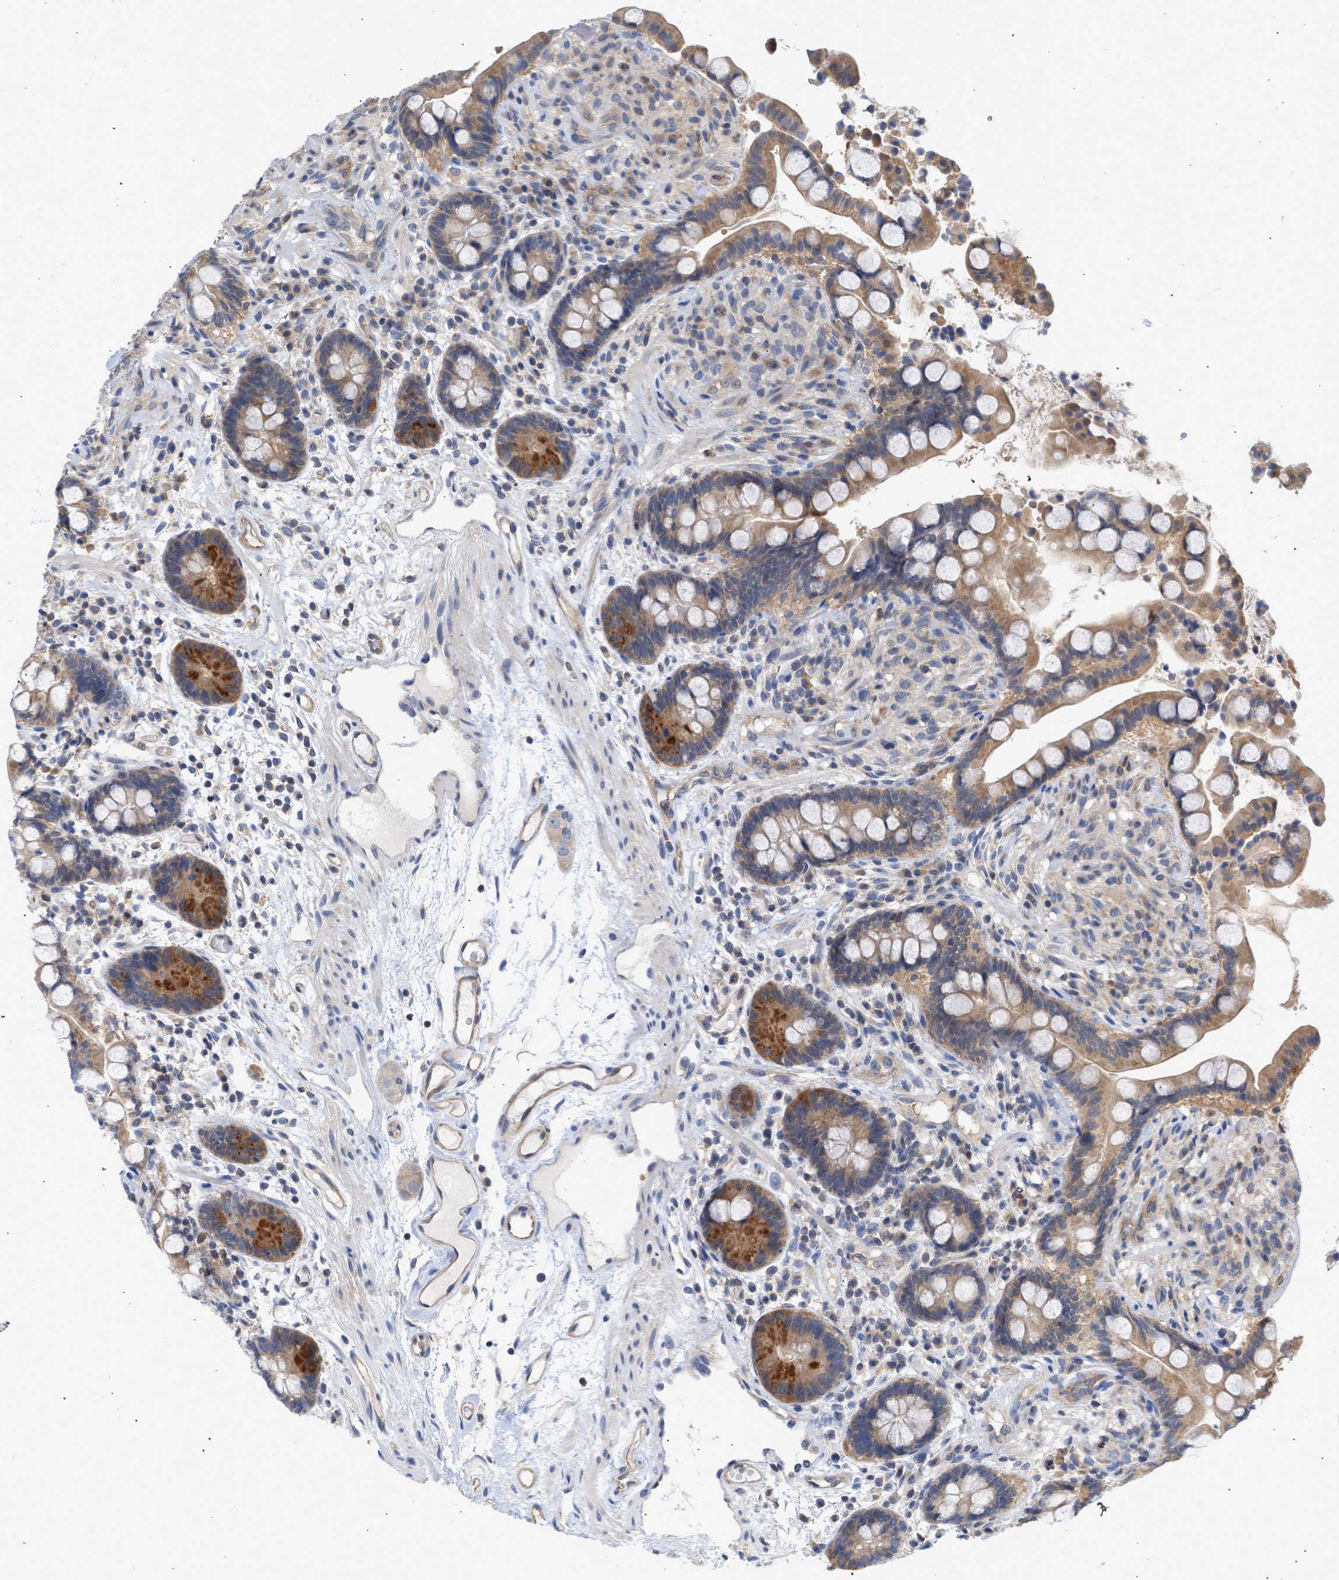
{"staining": {"intensity": "moderate", "quantity": ">75%", "location": "cytoplasmic/membranous"}, "tissue": "colon", "cell_type": "Endothelial cells", "image_type": "normal", "snomed": [{"axis": "morphology", "description": "Normal tissue, NOS"}, {"axis": "topography", "description": "Colon"}], "caption": "A medium amount of moderate cytoplasmic/membranous staining is identified in approximately >75% of endothelial cells in benign colon. Immunohistochemistry stains the protein of interest in brown and the nuclei are stained blue.", "gene": "MAP2K3", "patient": {"sex": "male", "age": 73}}